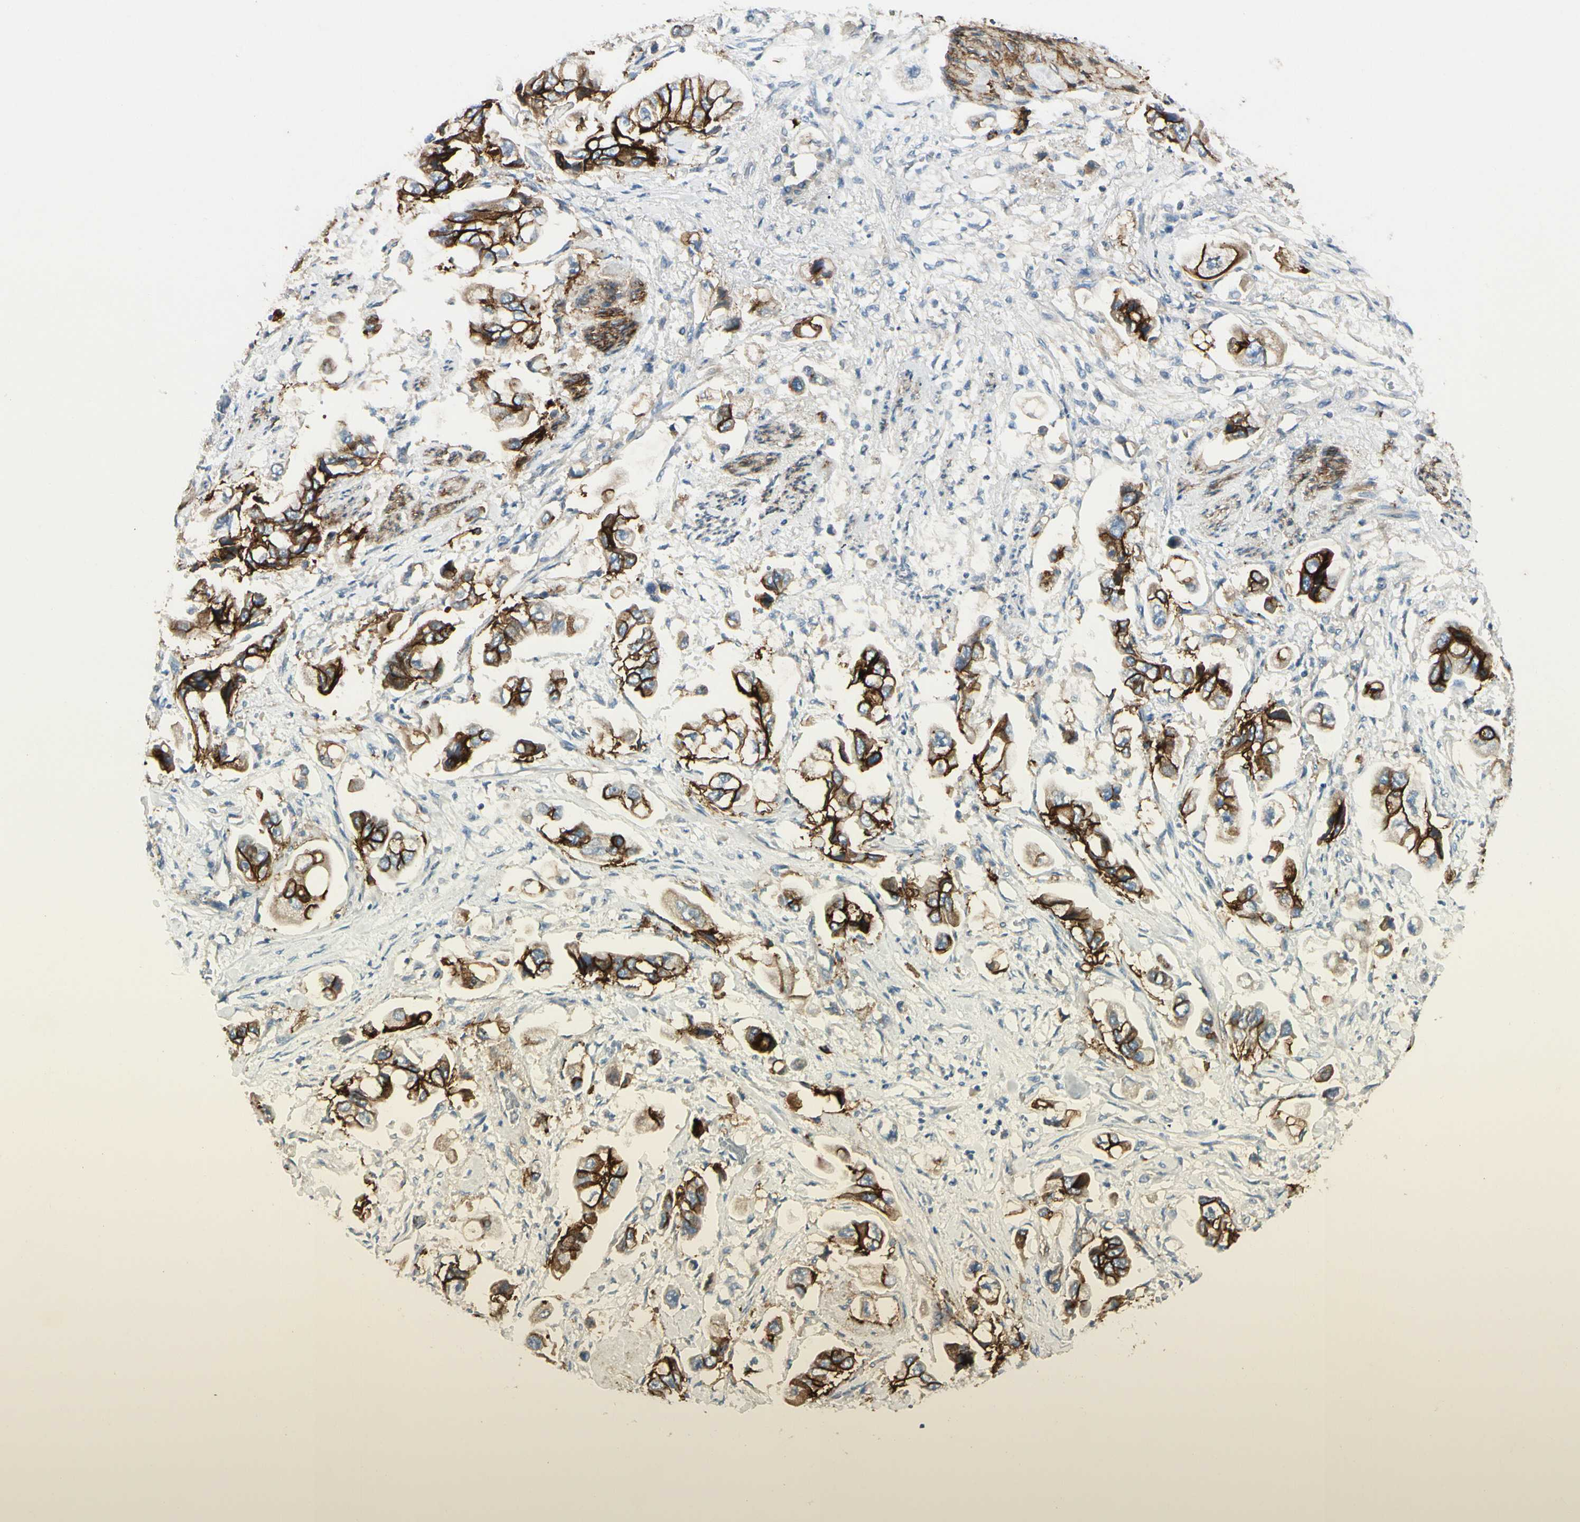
{"staining": {"intensity": "strong", "quantity": ">75%", "location": "cytoplasmic/membranous"}, "tissue": "stomach cancer", "cell_type": "Tumor cells", "image_type": "cancer", "snomed": [{"axis": "morphology", "description": "Adenocarcinoma, NOS"}, {"axis": "topography", "description": "Stomach"}], "caption": "DAB (3,3'-diaminobenzidine) immunohistochemical staining of adenocarcinoma (stomach) reveals strong cytoplasmic/membranous protein positivity in approximately >75% of tumor cells.", "gene": "ITGA3", "patient": {"sex": "male", "age": 62}}